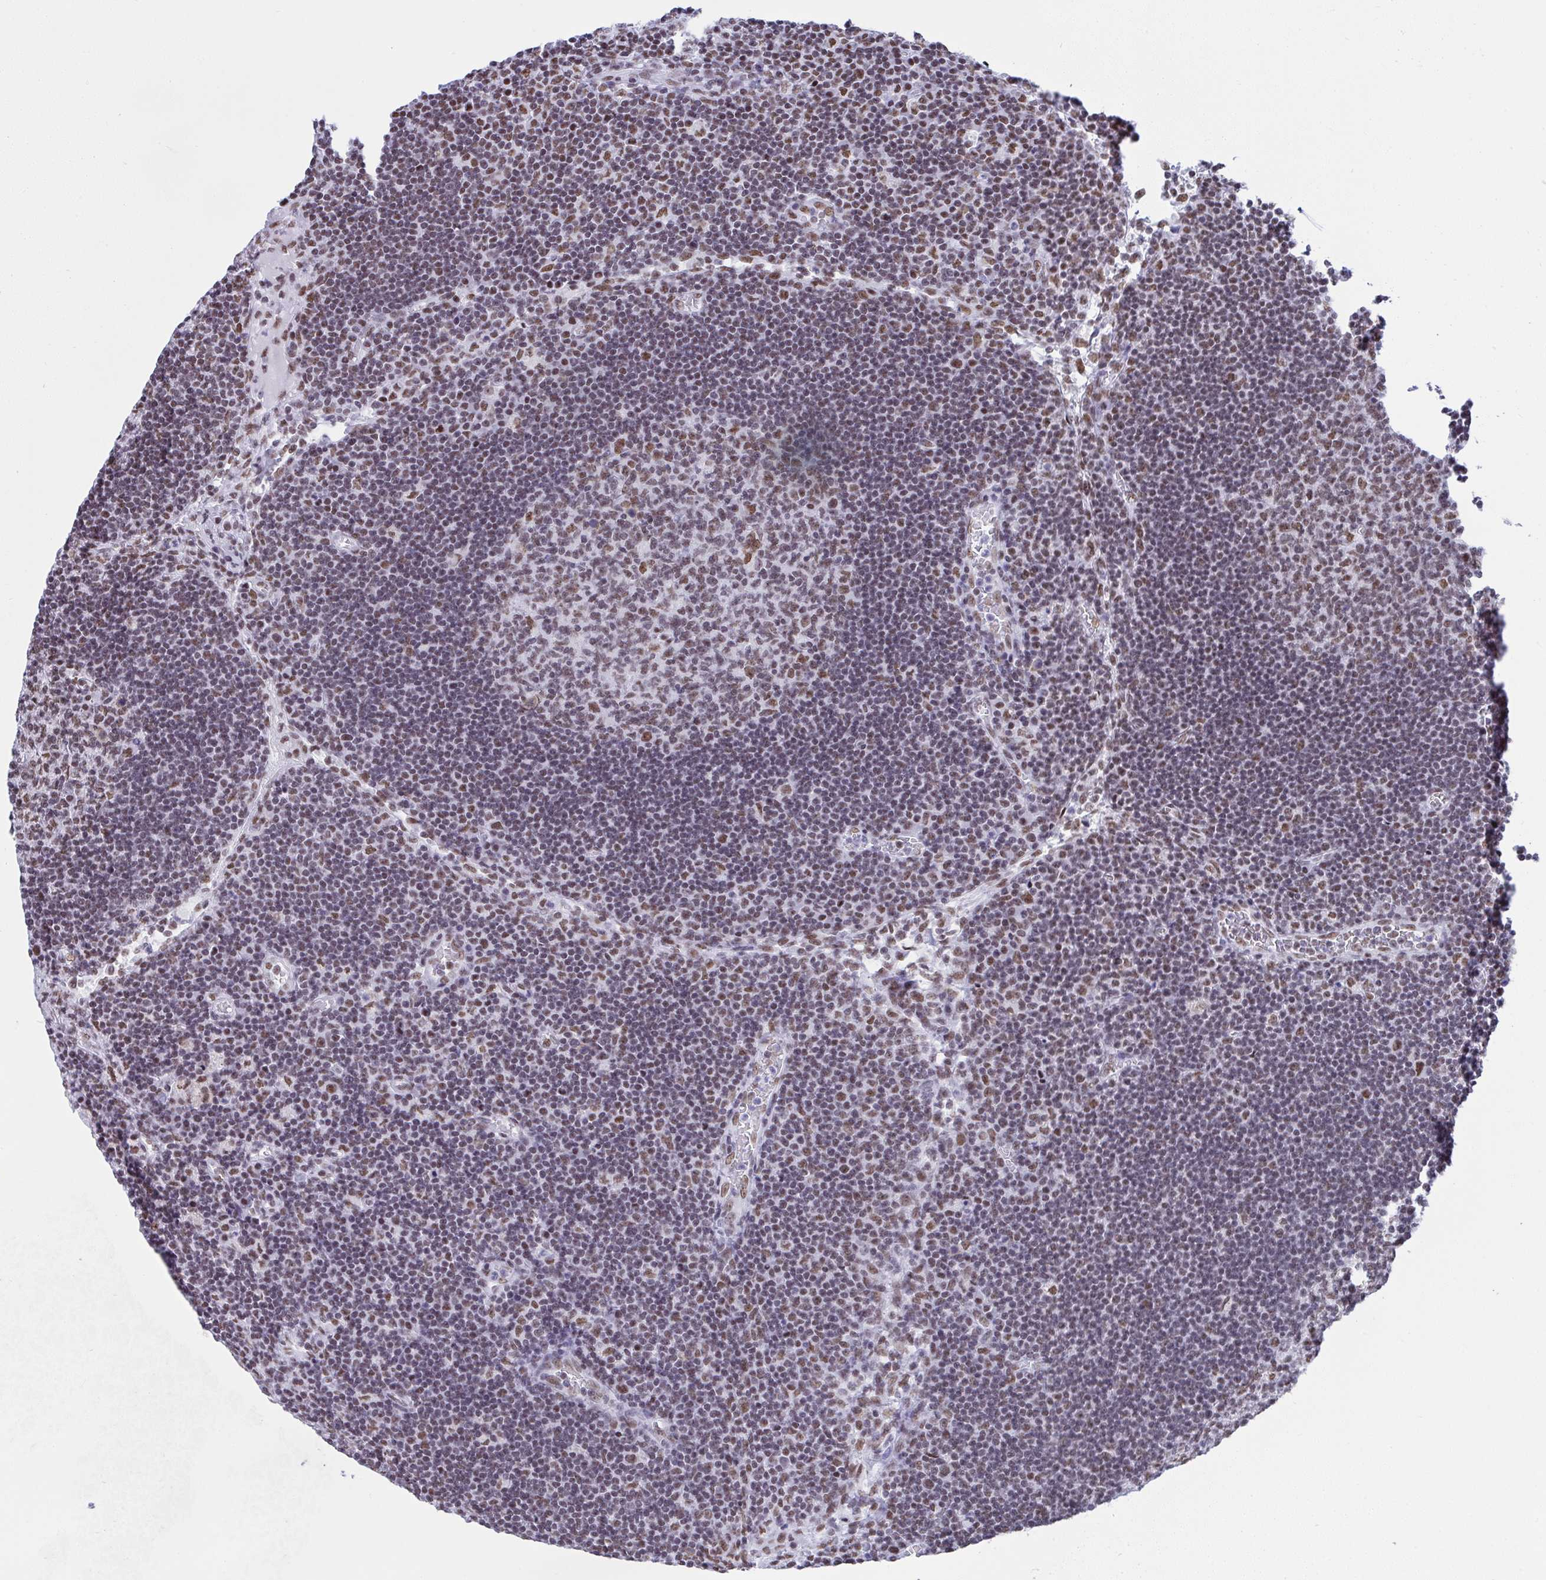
{"staining": {"intensity": "weak", "quantity": "25%-75%", "location": "nuclear"}, "tissue": "lymph node", "cell_type": "Germinal center cells", "image_type": "normal", "snomed": [{"axis": "morphology", "description": "Normal tissue, NOS"}, {"axis": "topography", "description": "Lymph node"}], "caption": "Approximately 25%-75% of germinal center cells in normal lymph node show weak nuclear protein positivity as visualized by brown immunohistochemical staining.", "gene": "DDX52", "patient": {"sex": "male", "age": 67}}